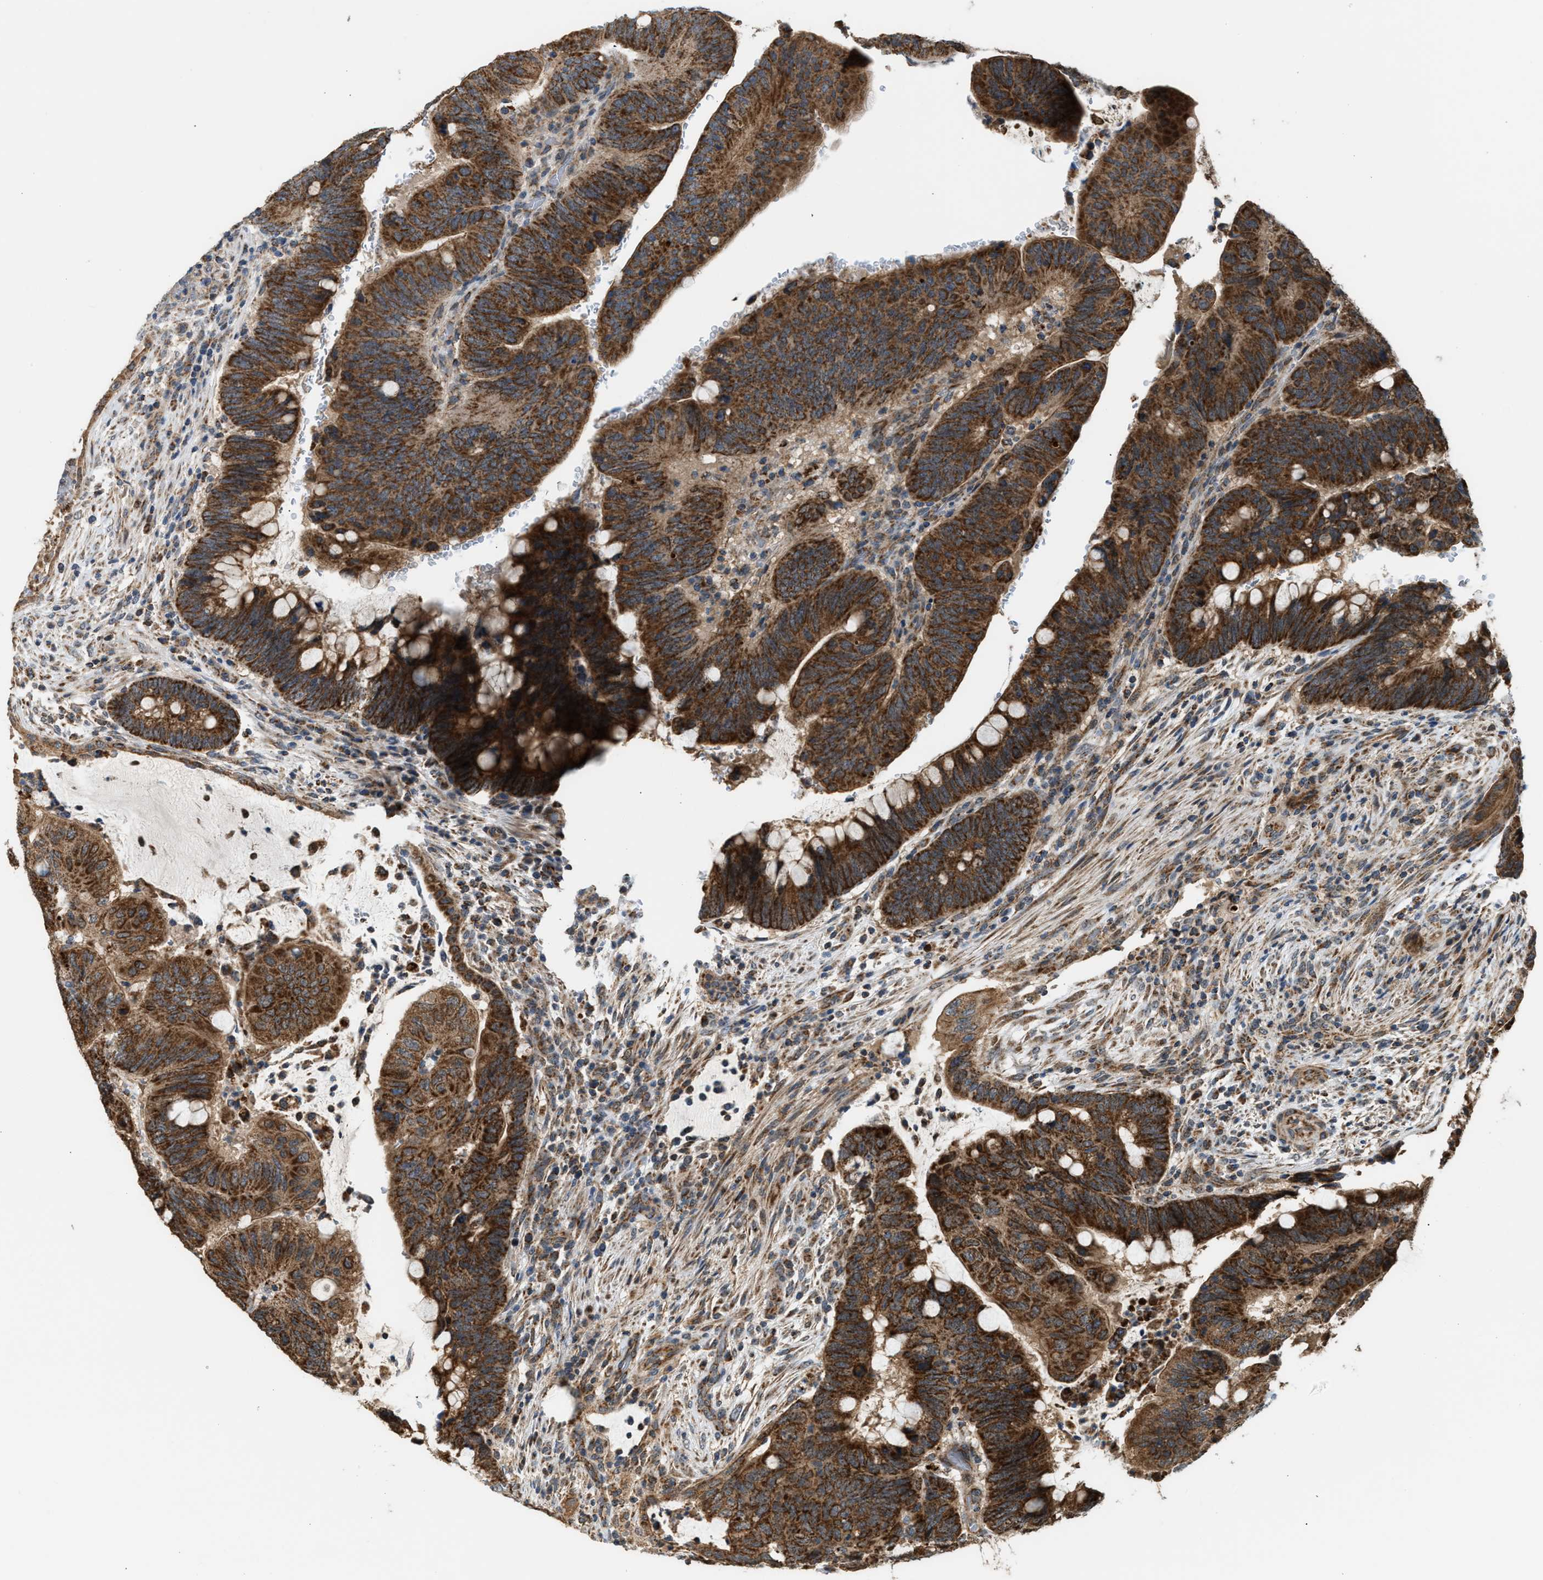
{"staining": {"intensity": "moderate", "quantity": ">75%", "location": "cytoplasmic/membranous"}, "tissue": "colorectal cancer", "cell_type": "Tumor cells", "image_type": "cancer", "snomed": [{"axis": "morphology", "description": "Normal tissue, NOS"}, {"axis": "morphology", "description": "Adenocarcinoma, NOS"}, {"axis": "topography", "description": "Rectum"}, {"axis": "topography", "description": "Peripheral nerve tissue"}], "caption": "The histopathology image shows immunohistochemical staining of colorectal cancer. There is moderate cytoplasmic/membranous positivity is appreciated in about >75% of tumor cells.", "gene": "SGSM2", "patient": {"sex": "male", "age": 92}}